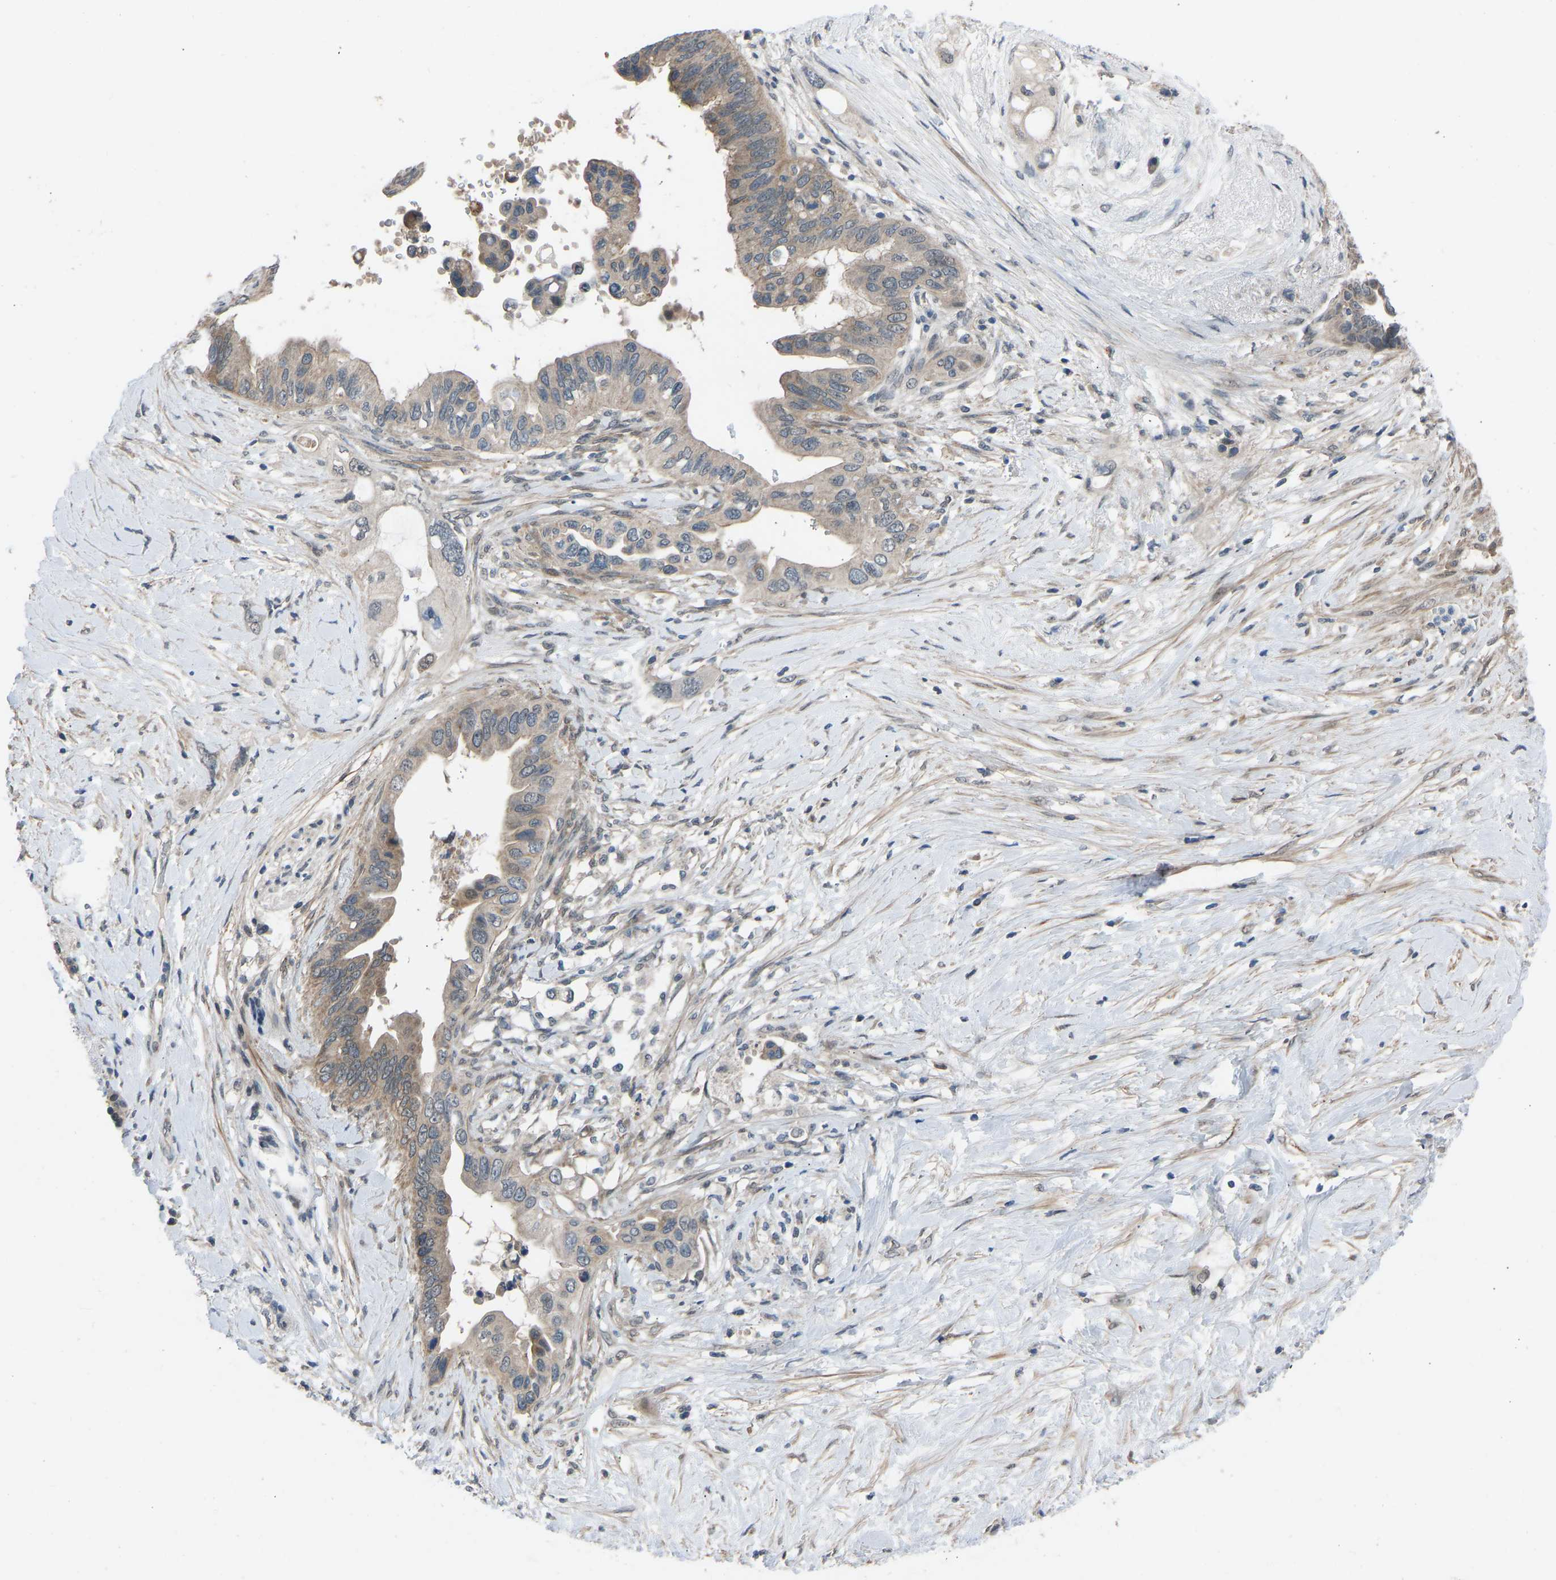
{"staining": {"intensity": "moderate", "quantity": ">75%", "location": "cytoplasmic/membranous"}, "tissue": "pancreatic cancer", "cell_type": "Tumor cells", "image_type": "cancer", "snomed": [{"axis": "morphology", "description": "Adenocarcinoma, NOS"}, {"axis": "topography", "description": "Pancreas"}], "caption": "Immunohistochemical staining of pancreatic cancer reveals medium levels of moderate cytoplasmic/membranous protein positivity in about >75% of tumor cells.", "gene": "CDK2AP1", "patient": {"sex": "female", "age": 56}}